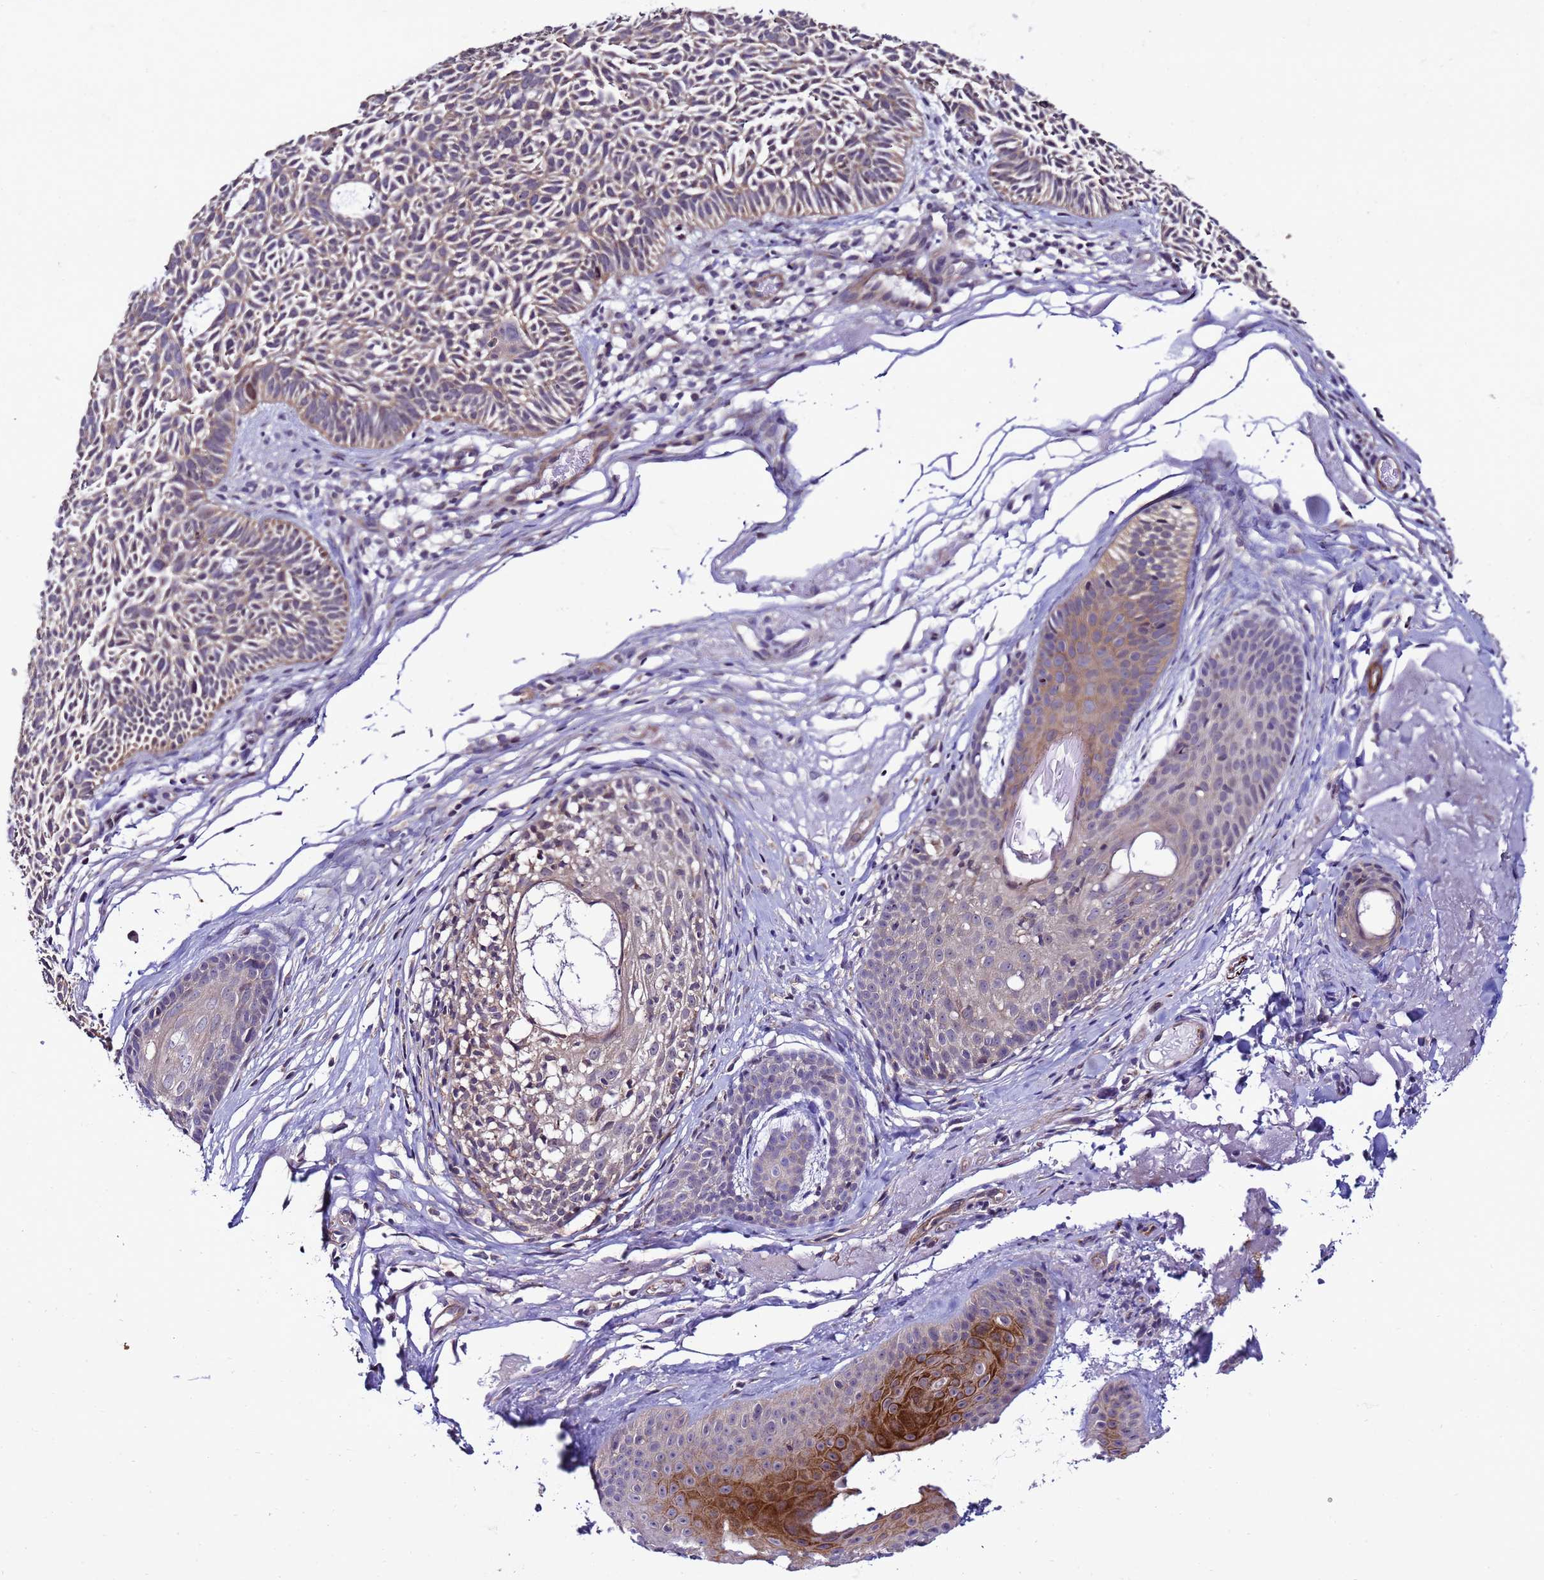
{"staining": {"intensity": "weak", "quantity": "<25%", "location": "cytoplasmic/membranous"}, "tissue": "skin cancer", "cell_type": "Tumor cells", "image_type": "cancer", "snomed": [{"axis": "morphology", "description": "Basal cell carcinoma"}, {"axis": "topography", "description": "Skin"}], "caption": "Immunohistochemical staining of human skin cancer shows no significant expression in tumor cells. (DAB IHC, high magnification).", "gene": "GEN1", "patient": {"sex": "male", "age": 69}}